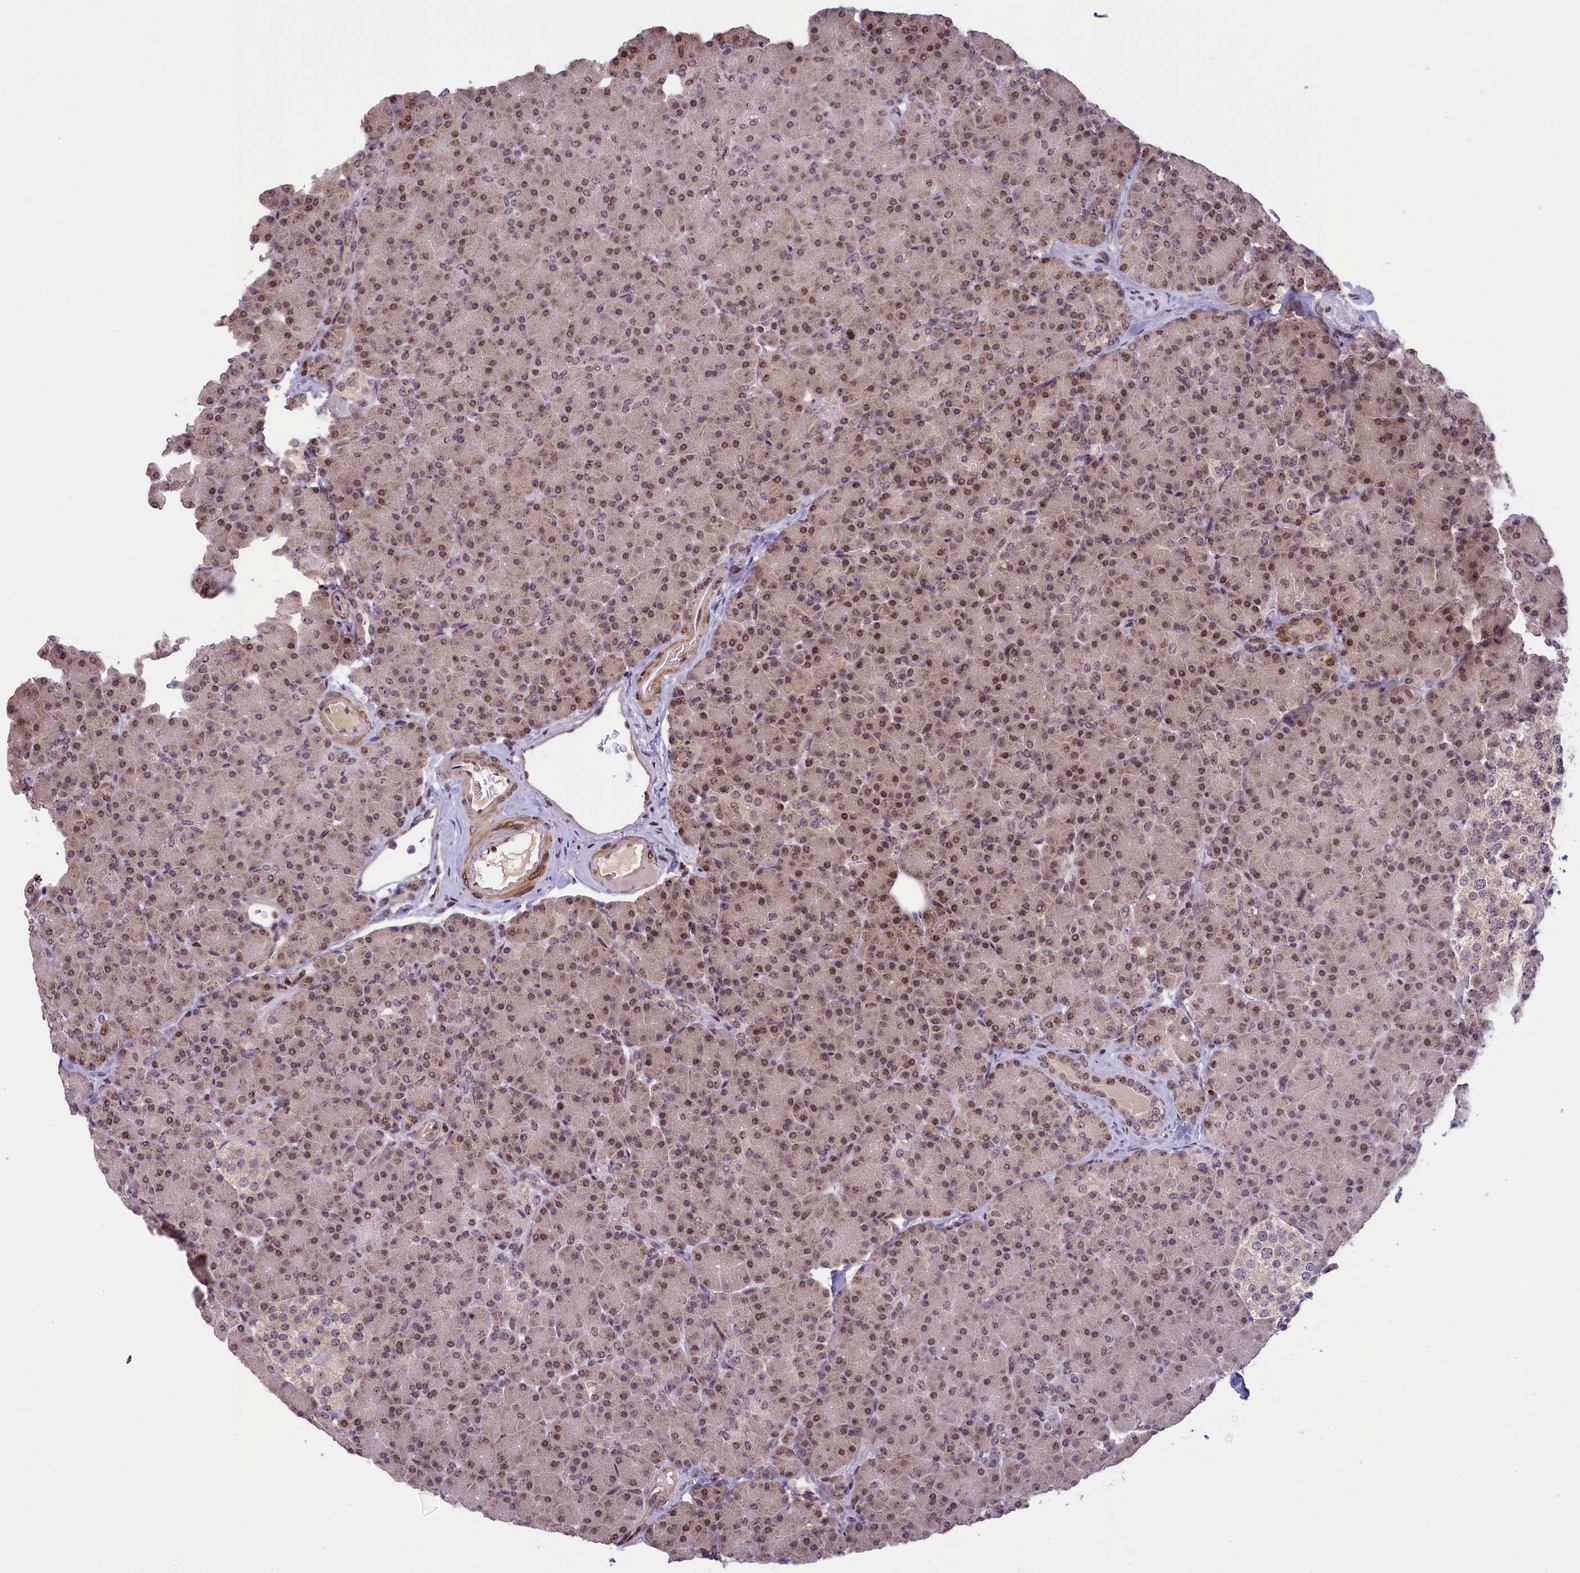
{"staining": {"intensity": "moderate", "quantity": ">75%", "location": "nuclear"}, "tissue": "pancreas", "cell_type": "Exocrine glandular cells", "image_type": "normal", "snomed": [{"axis": "morphology", "description": "Normal tissue, NOS"}, {"axis": "topography", "description": "Pancreas"}], "caption": "The image exhibits staining of unremarkable pancreas, revealing moderate nuclear protein staining (brown color) within exocrine glandular cells.", "gene": "RBBP8", "patient": {"sex": "female", "age": 43}}